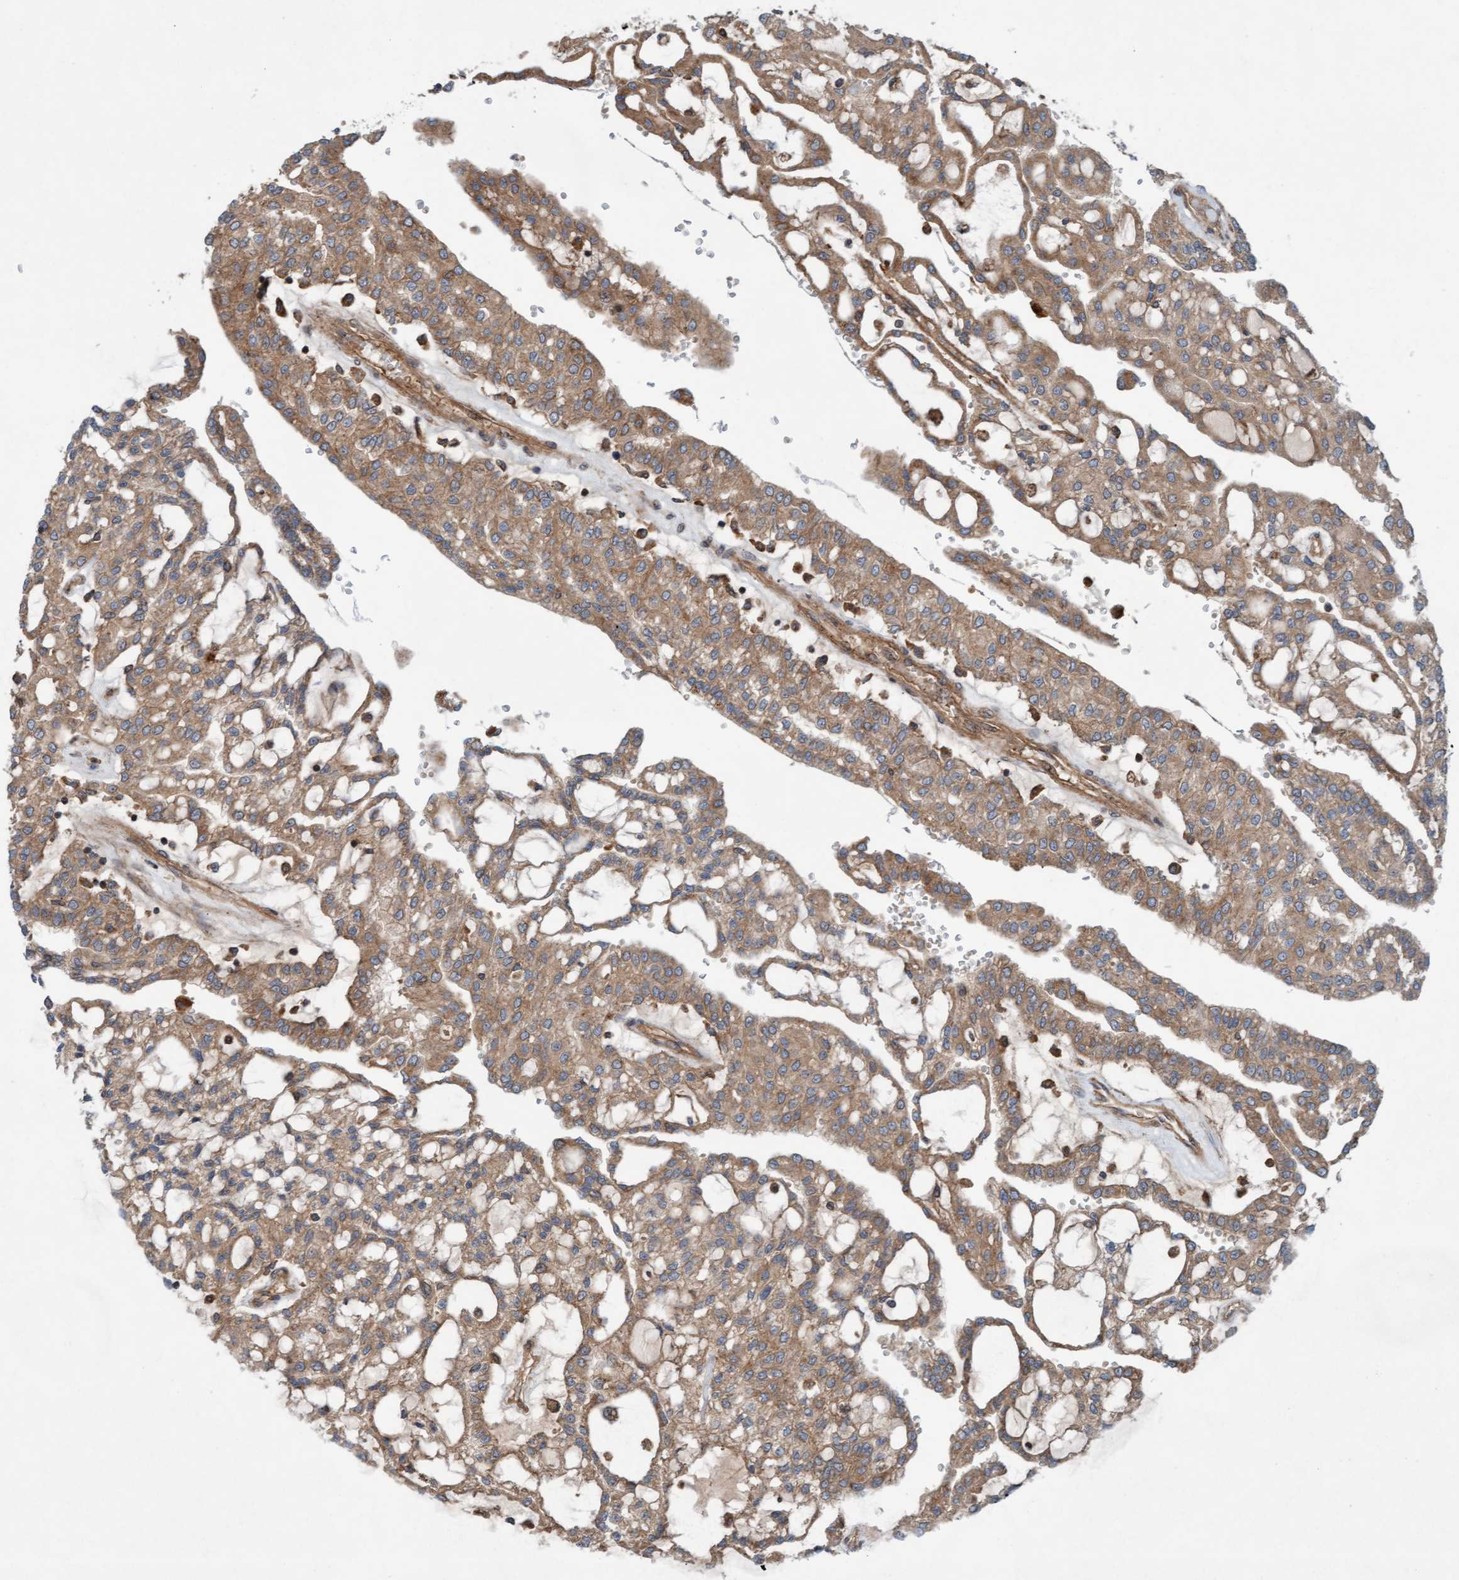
{"staining": {"intensity": "moderate", "quantity": ">75%", "location": "cytoplasmic/membranous"}, "tissue": "renal cancer", "cell_type": "Tumor cells", "image_type": "cancer", "snomed": [{"axis": "morphology", "description": "Adenocarcinoma, NOS"}, {"axis": "topography", "description": "Kidney"}], "caption": "Moderate cytoplasmic/membranous positivity for a protein is present in approximately >75% of tumor cells of renal adenocarcinoma using immunohistochemistry.", "gene": "ERAL1", "patient": {"sex": "male", "age": 63}}